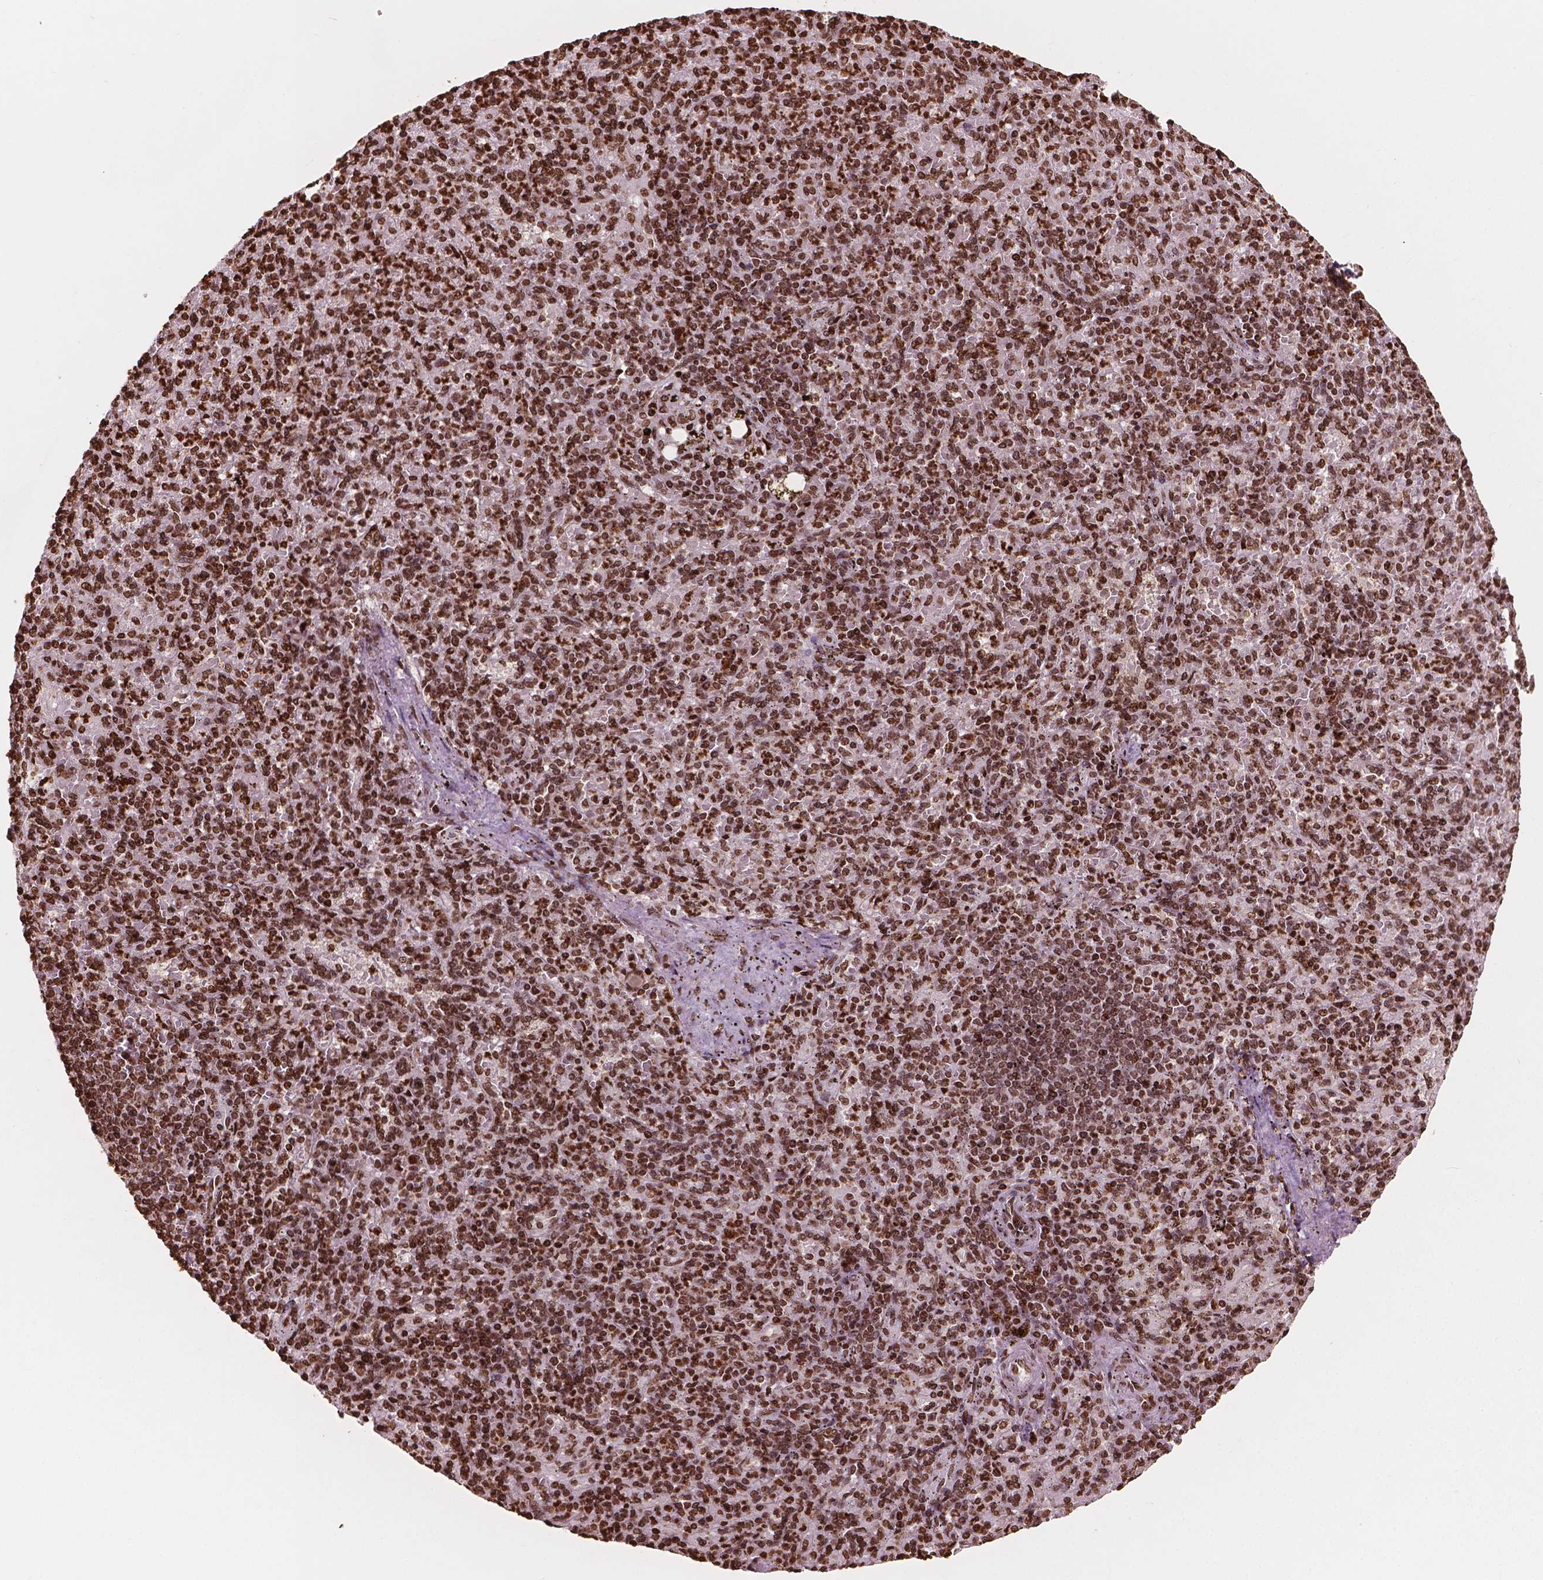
{"staining": {"intensity": "strong", "quantity": ">75%", "location": "nuclear"}, "tissue": "spleen", "cell_type": "Cells in red pulp", "image_type": "normal", "snomed": [{"axis": "morphology", "description": "Normal tissue, NOS"}, {"axis": "topography", "description": "Spleen"}], "caption": "Immunohistochemical staining of unremarkable spleen reveals >75% levels of strong nuclear protein expression in about >75% of cells in red pulp.", "gene": "H3C7", "patient": {"sex": "female", "age": 74}}